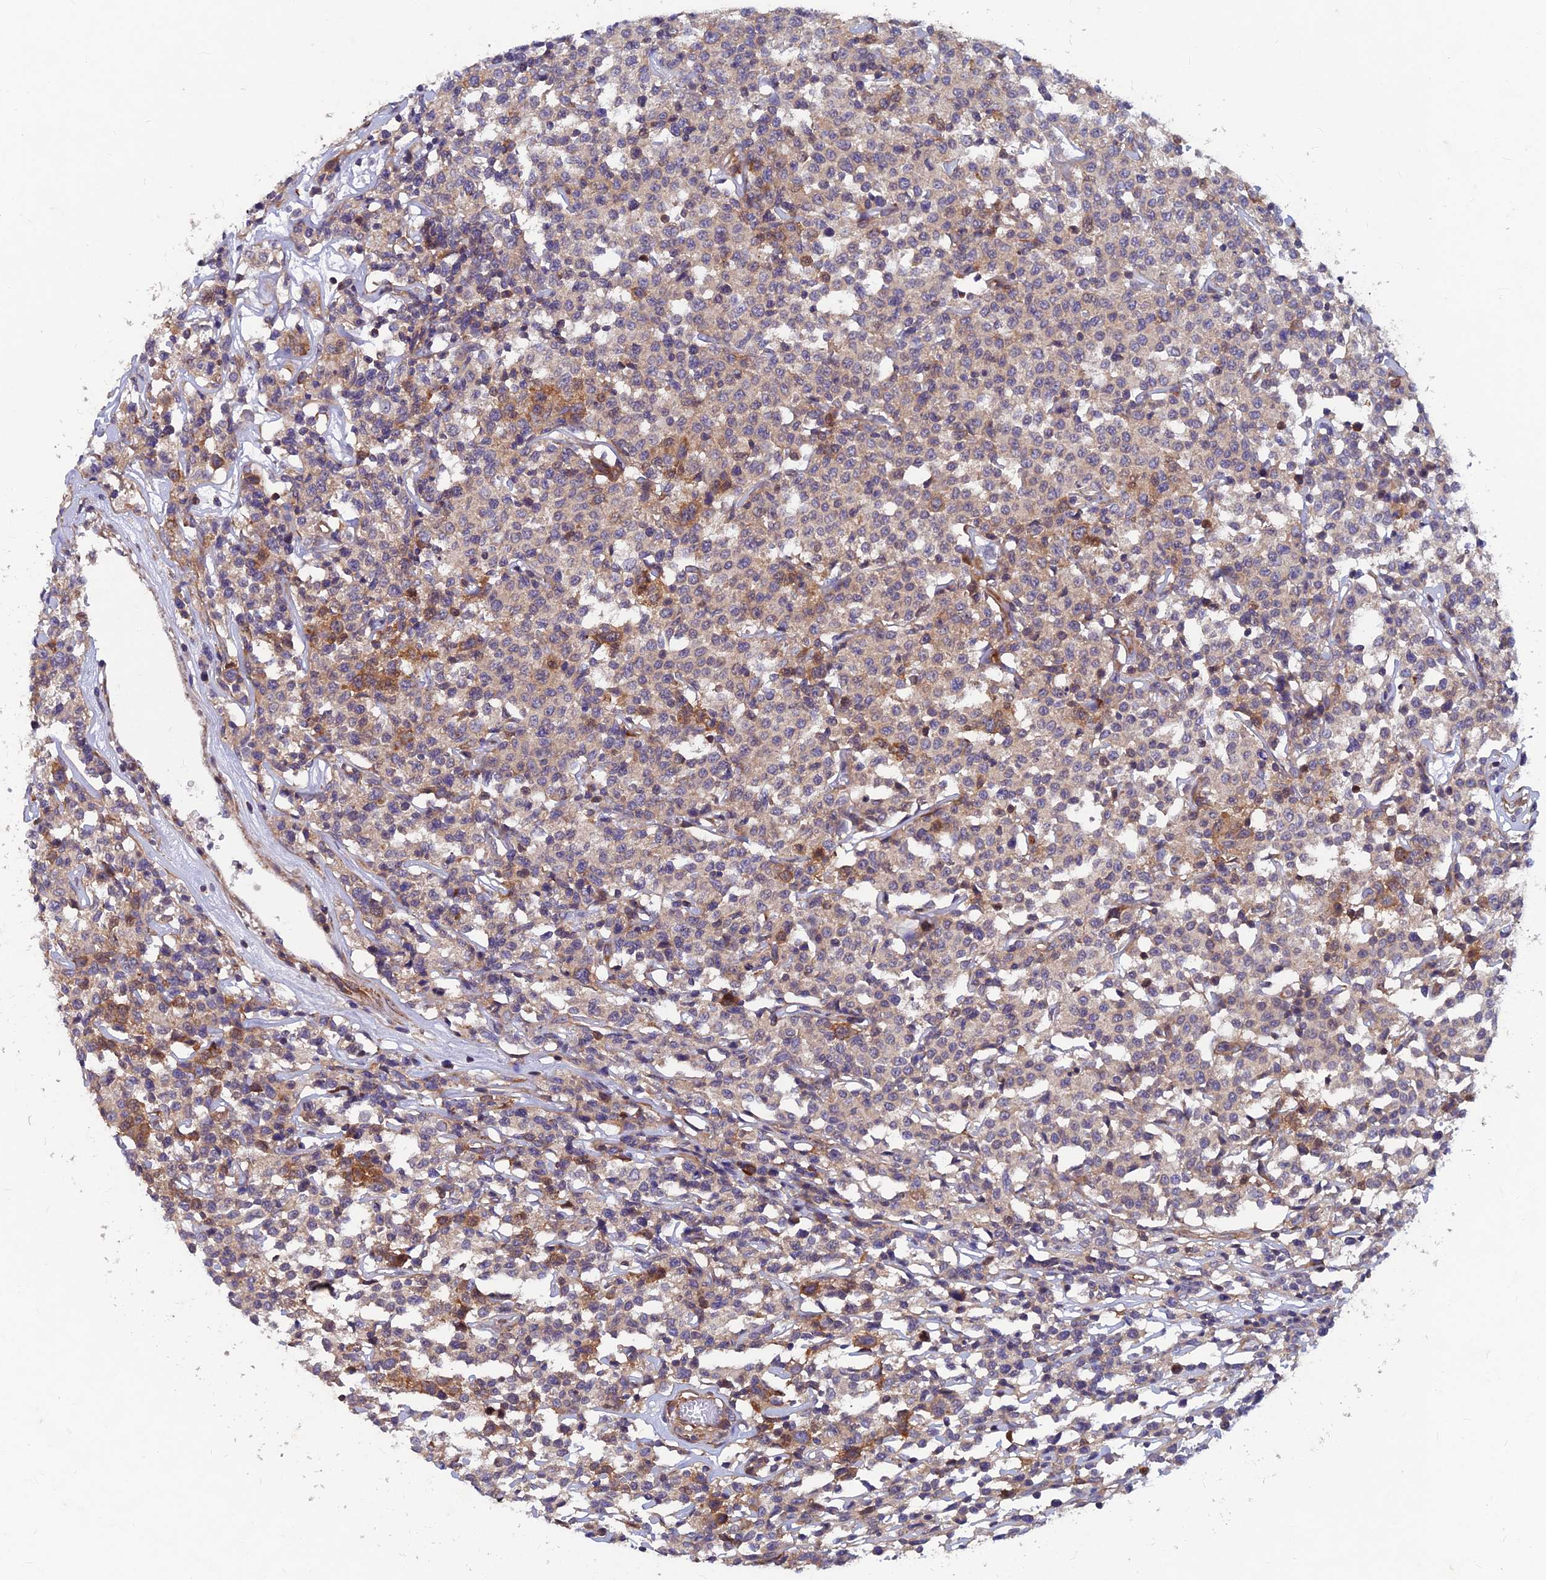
{"staining": {"intensity": "moderate", "quantity": "<25%", "location": "cytoplasmic/membranous"}, "tissue": "lymphoma", "cell_type": "Tumor cells", "image_type": "cancer", "snomed": [{"axis": "morphology", "description": "Malignant lymphoma, non-Hodgkin's type, Low grade"}, {"axis": "topography", "description": "Small intestine"}], "caption": "Protein analysis of malignant lymphoma, non-Hodgkin's type (low-grade) tissue displays moderate cytoplasmic/membranous positivity in approximately <25% of tumor cells.", "gene": "NCAPG", "patient": {"sex": "female", "age": 59}}